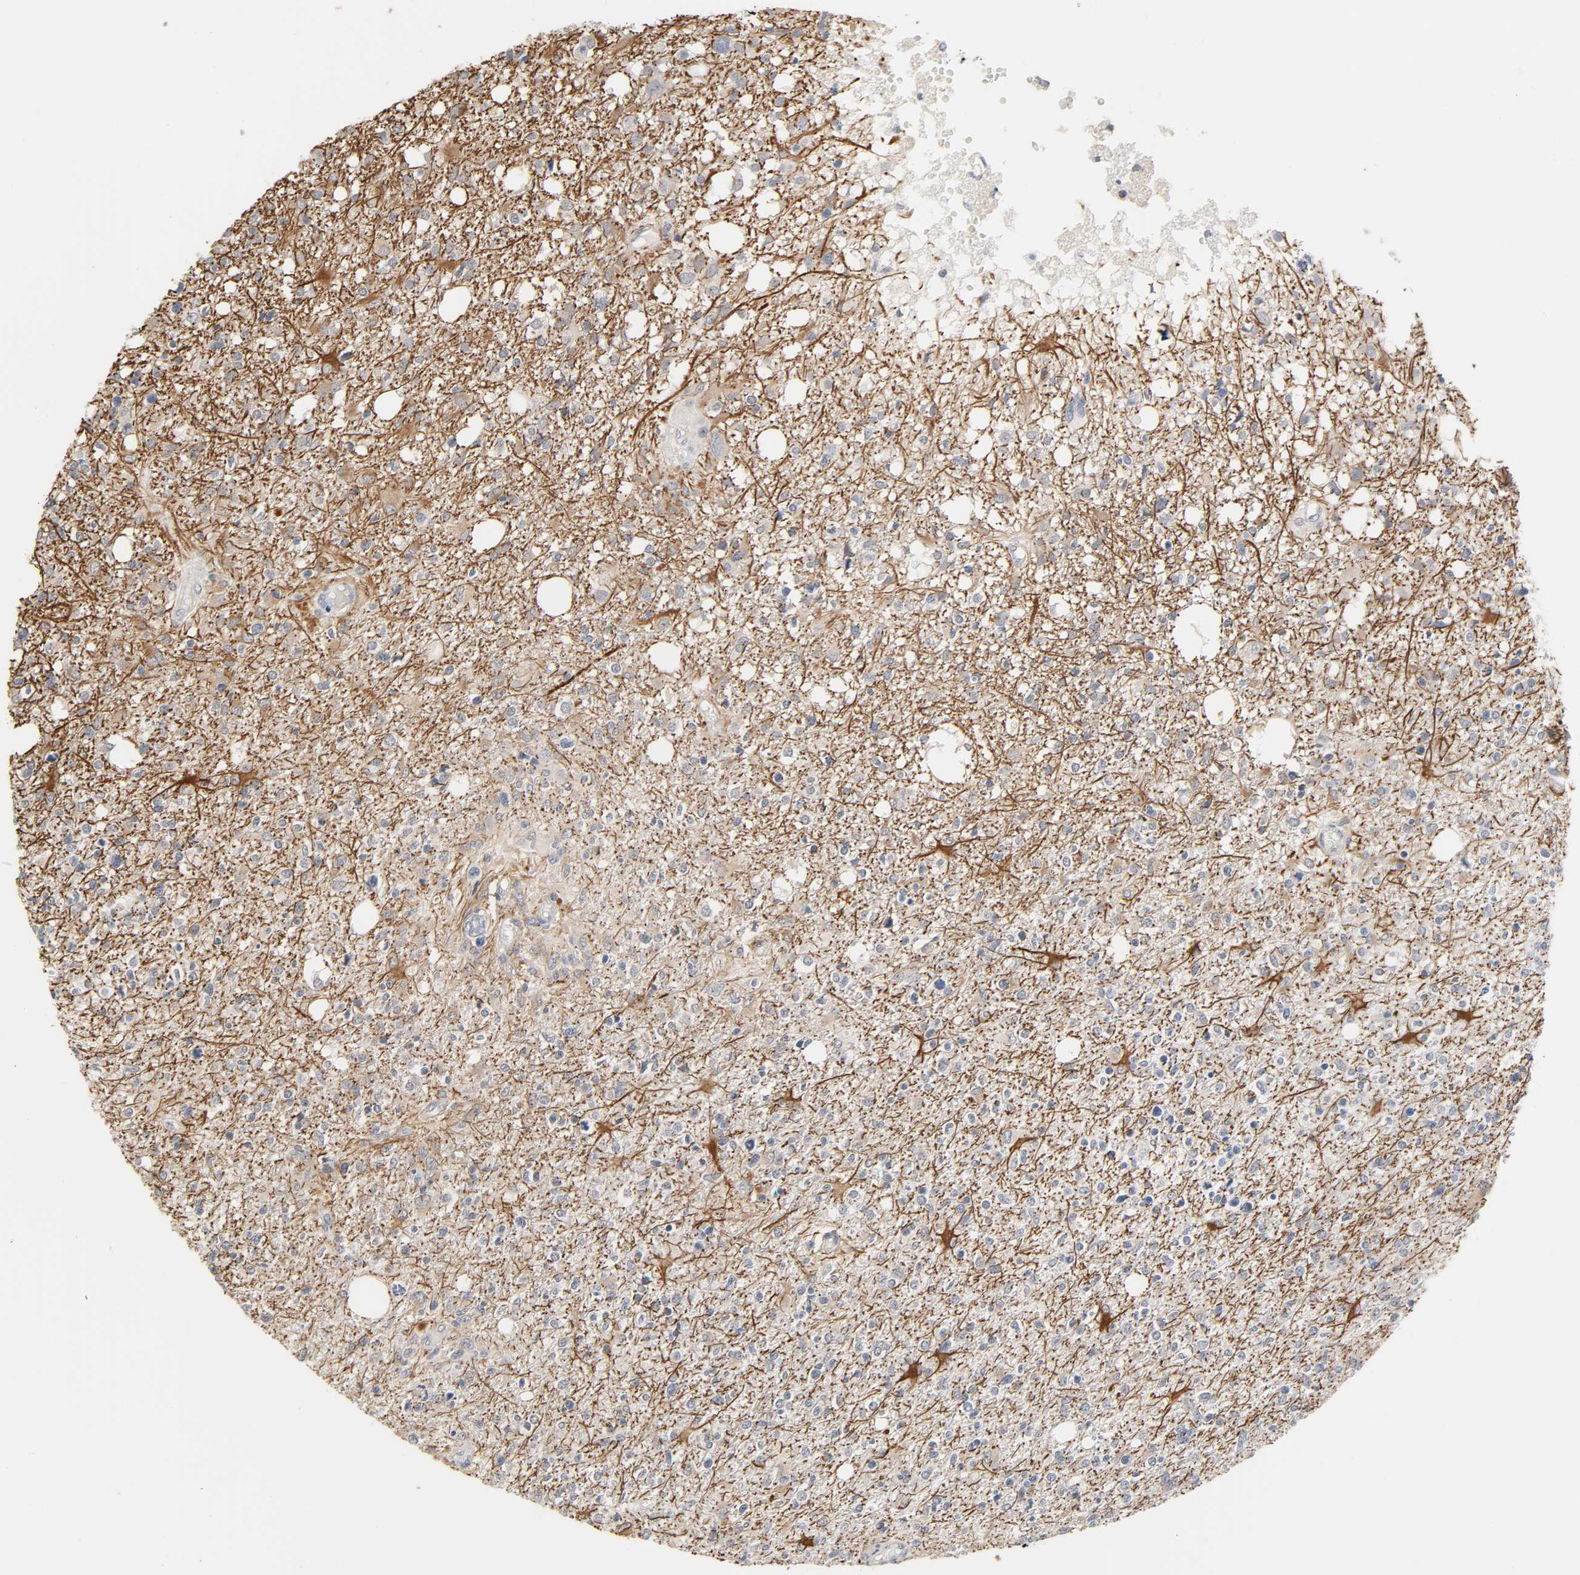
{"staining": {"intensity": "weak", "quantity": "<25%", "location": "cytoplasmic/membranous"}, "tissue": "glioma", "cell_type": "Tumor cells", "image_type": "cancer", "snomed": [{"axis": "morphology", "description": "Glioma, malignant, High grade"}, {"axis": "topography", "description": "Cerebral cortex"}], "caption": "Tumor cells show no significant positivity in glioma.", "gene": "ACSS2", "patient": {"sex": "male", "age": 76}}